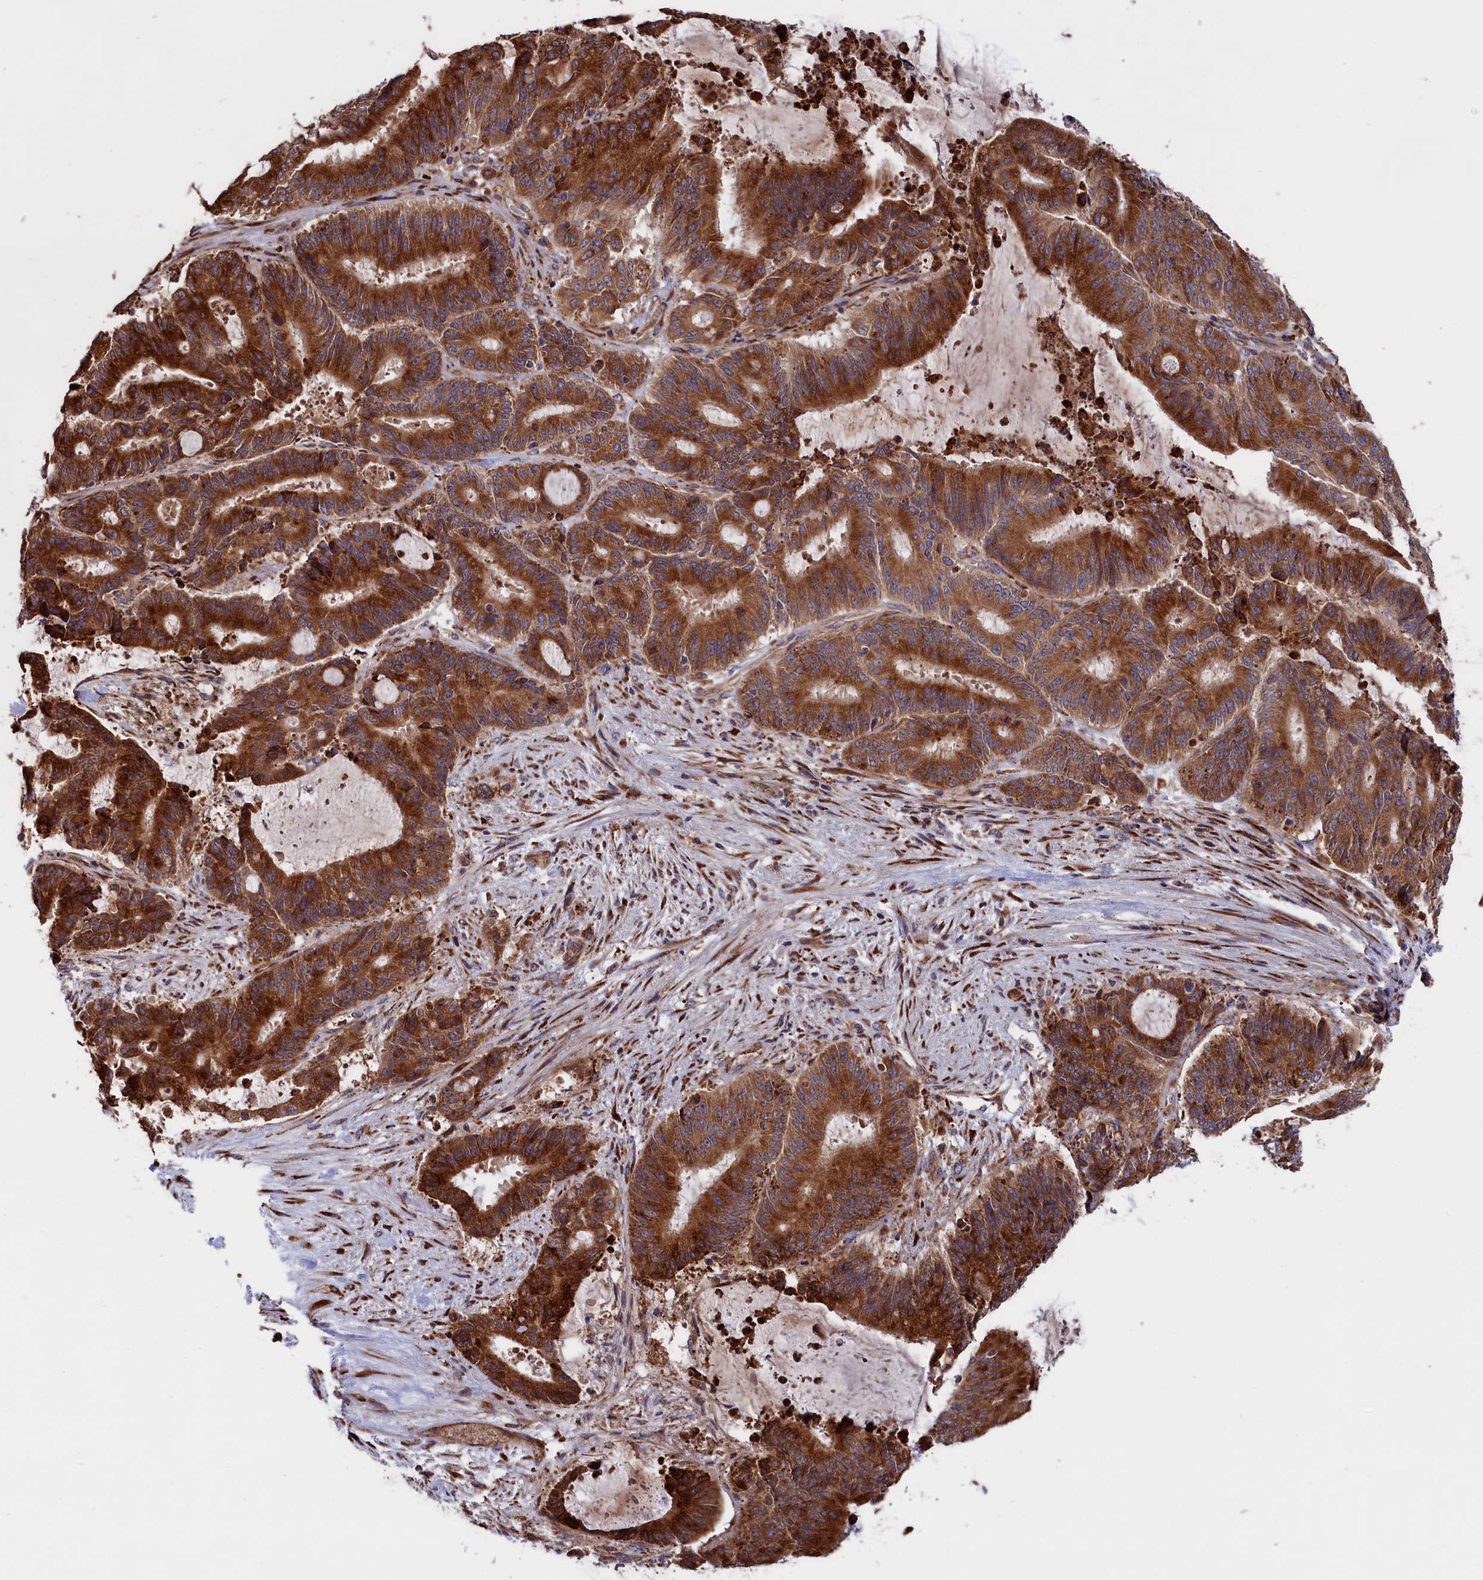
{"staining": {"intensity": "strong", "quantity": ">75%", "location": "cytoplasmic/membranous"}, "tissue": "liver cancer", "cell_type": "Tumor cells", "image_type": "cancer", "snomed": [{"axis": "morphology", "description": "Normal tissue, NOS"}, {"axis": "morphology", "description": "Cholangiocarcinoma"}, {"axis": "topography", "description": "Liver"}, {"axis": "topography", "description": "Peripheral nerve tissue"}], "caption": "Cholangiocarcinoma (liver) stained with a brown dye displays strong cytoplasmic/membranous positive positivity in about >75% of tumor cells.", "gene": "PLA2G4C", "patient": {"sex": "female", "age": 73}}